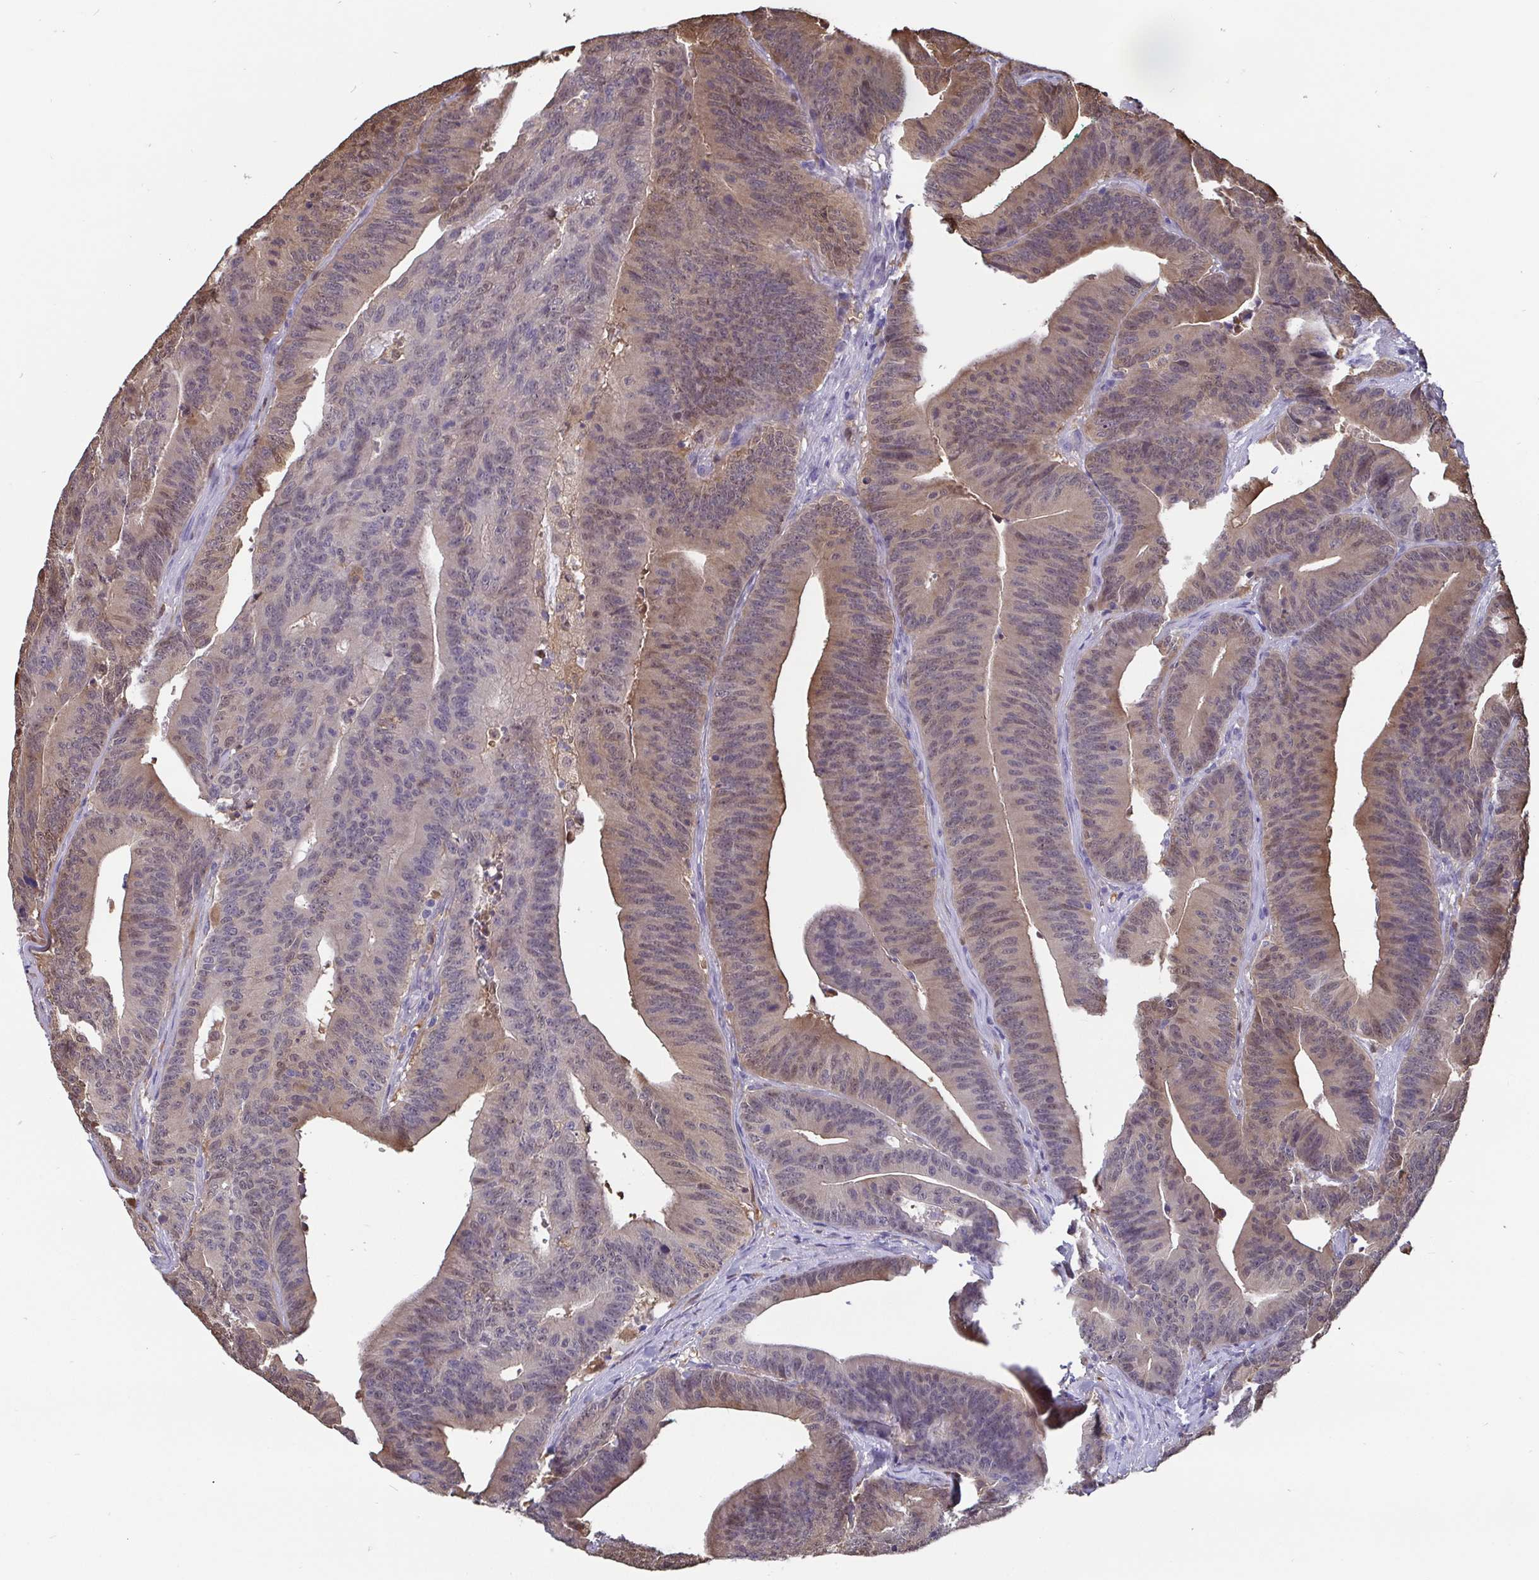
{"staining": {"intensity": "moderate", "quantity": "25%-75%", "location": "cytoplasmic/membranous,nuclear"}, "tissue": "colorectal cancer", "cell_type": "Tumor cells", "image_type": "cancer", "snomed": [{"axis": "morphology", "description": "Adenocarcinoma, NOS"}, {"axis": "topography", "description": "Colon"}], "caption": "An IHC micrograph of tumor tissue is shown. Protein staining in brown labels moderate cytoplasmic/membranous and nuclear positivity in adenocarcinoma (colorectal) within tumor cells.", "gene": "IDH1", "patient": {"sex": "female", "age": 78}}